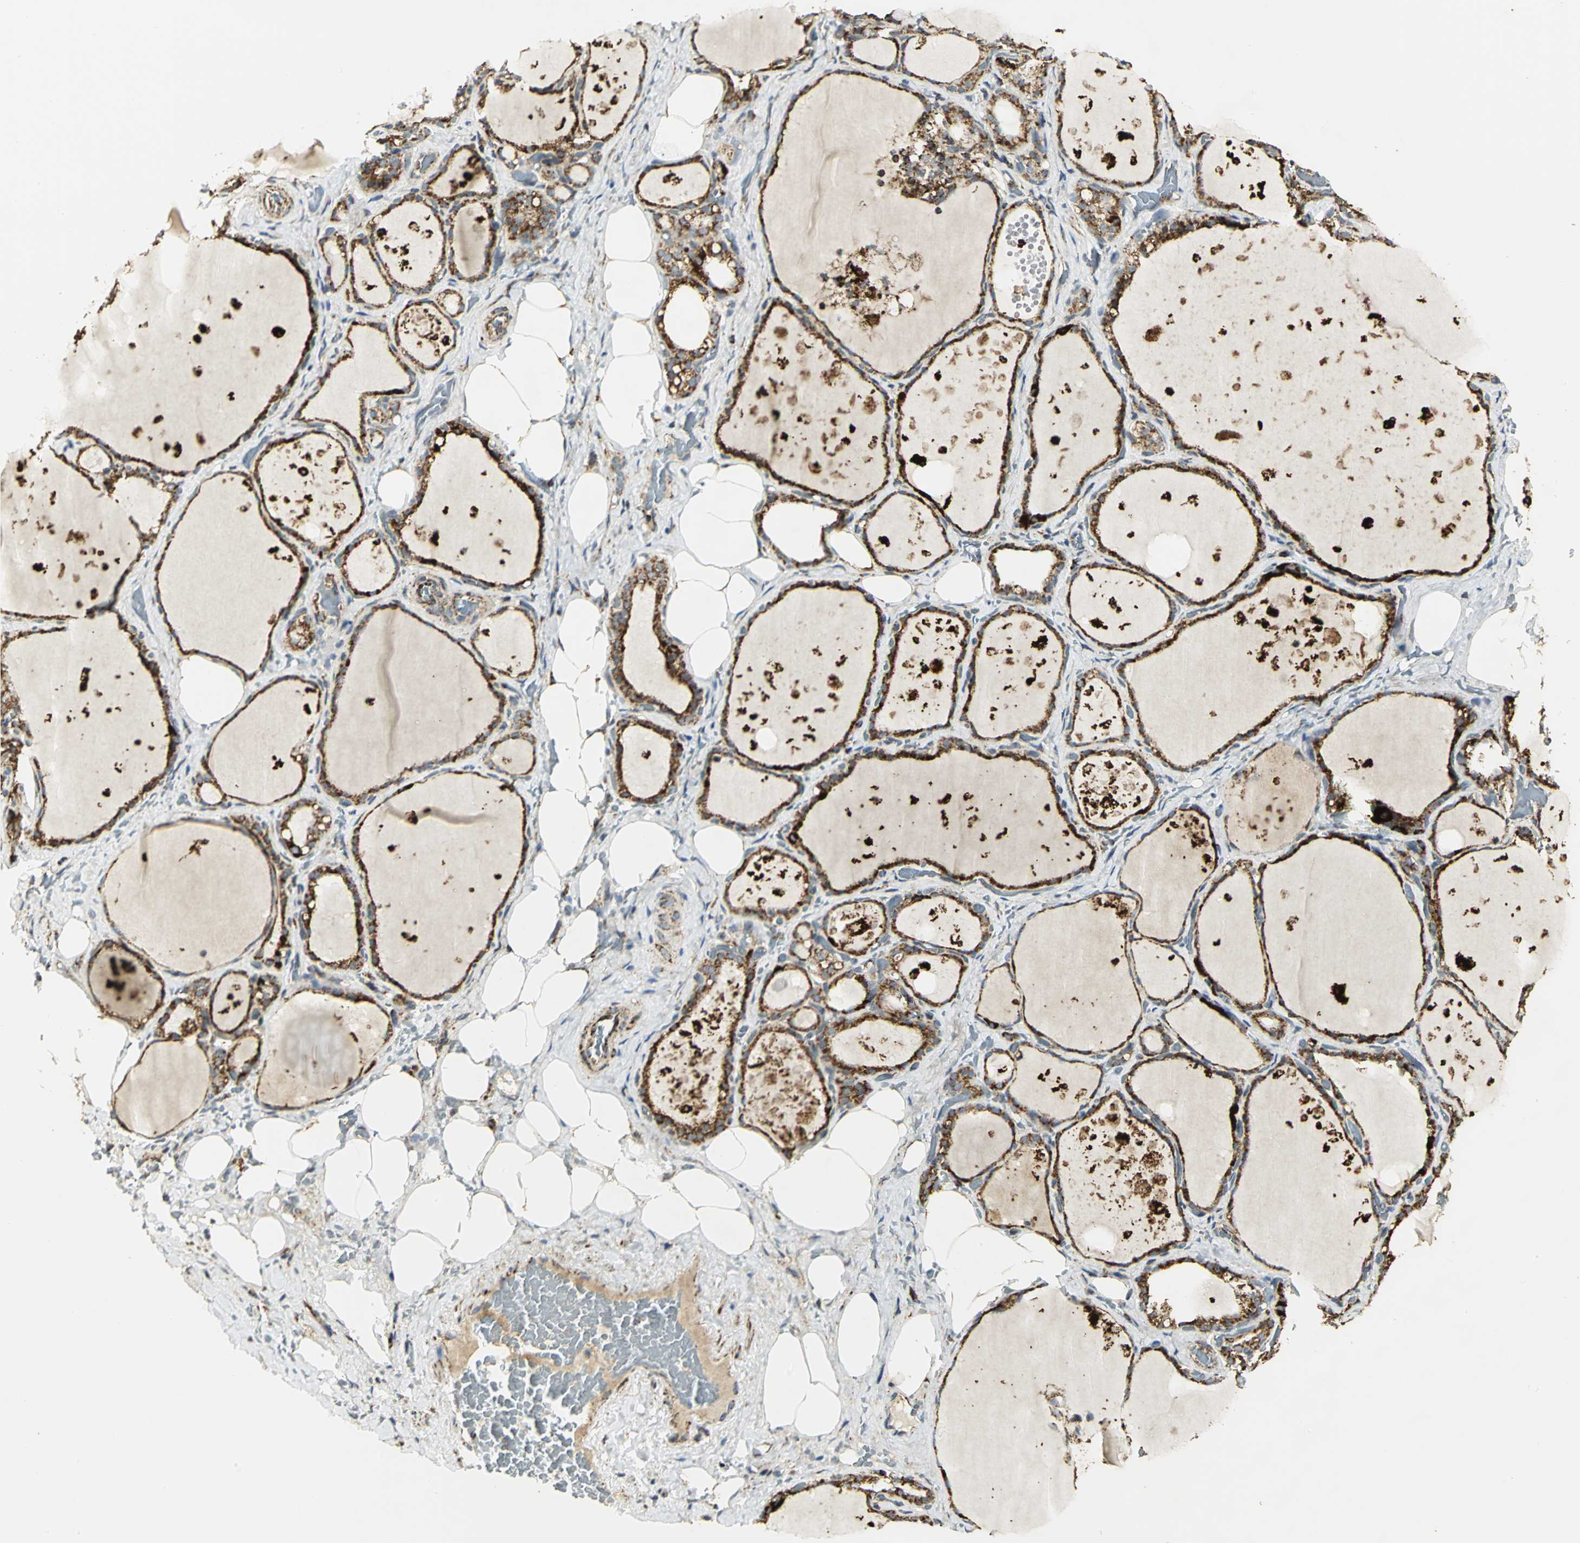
{"staining": {"intensity": "strong", "quantity": ">75%", "location": "cytoplasmic/membranous"}, "tissue": "thyroid gland", "cell_type": "Glandular cells", "image_type": "normal", "snomed": [{"axis": "morphology", "description": "Normal tissue, NOS"}, {"axis": "topography", "description": "Thyroid gland"}], "caption": "A high amount of strong cytoplasmic/membranous positivity is identified in about >75% of glandular cells in benign thyroid gland.", "gene": "VDAC1", "patient": {"sex": "male", "age": 61}}